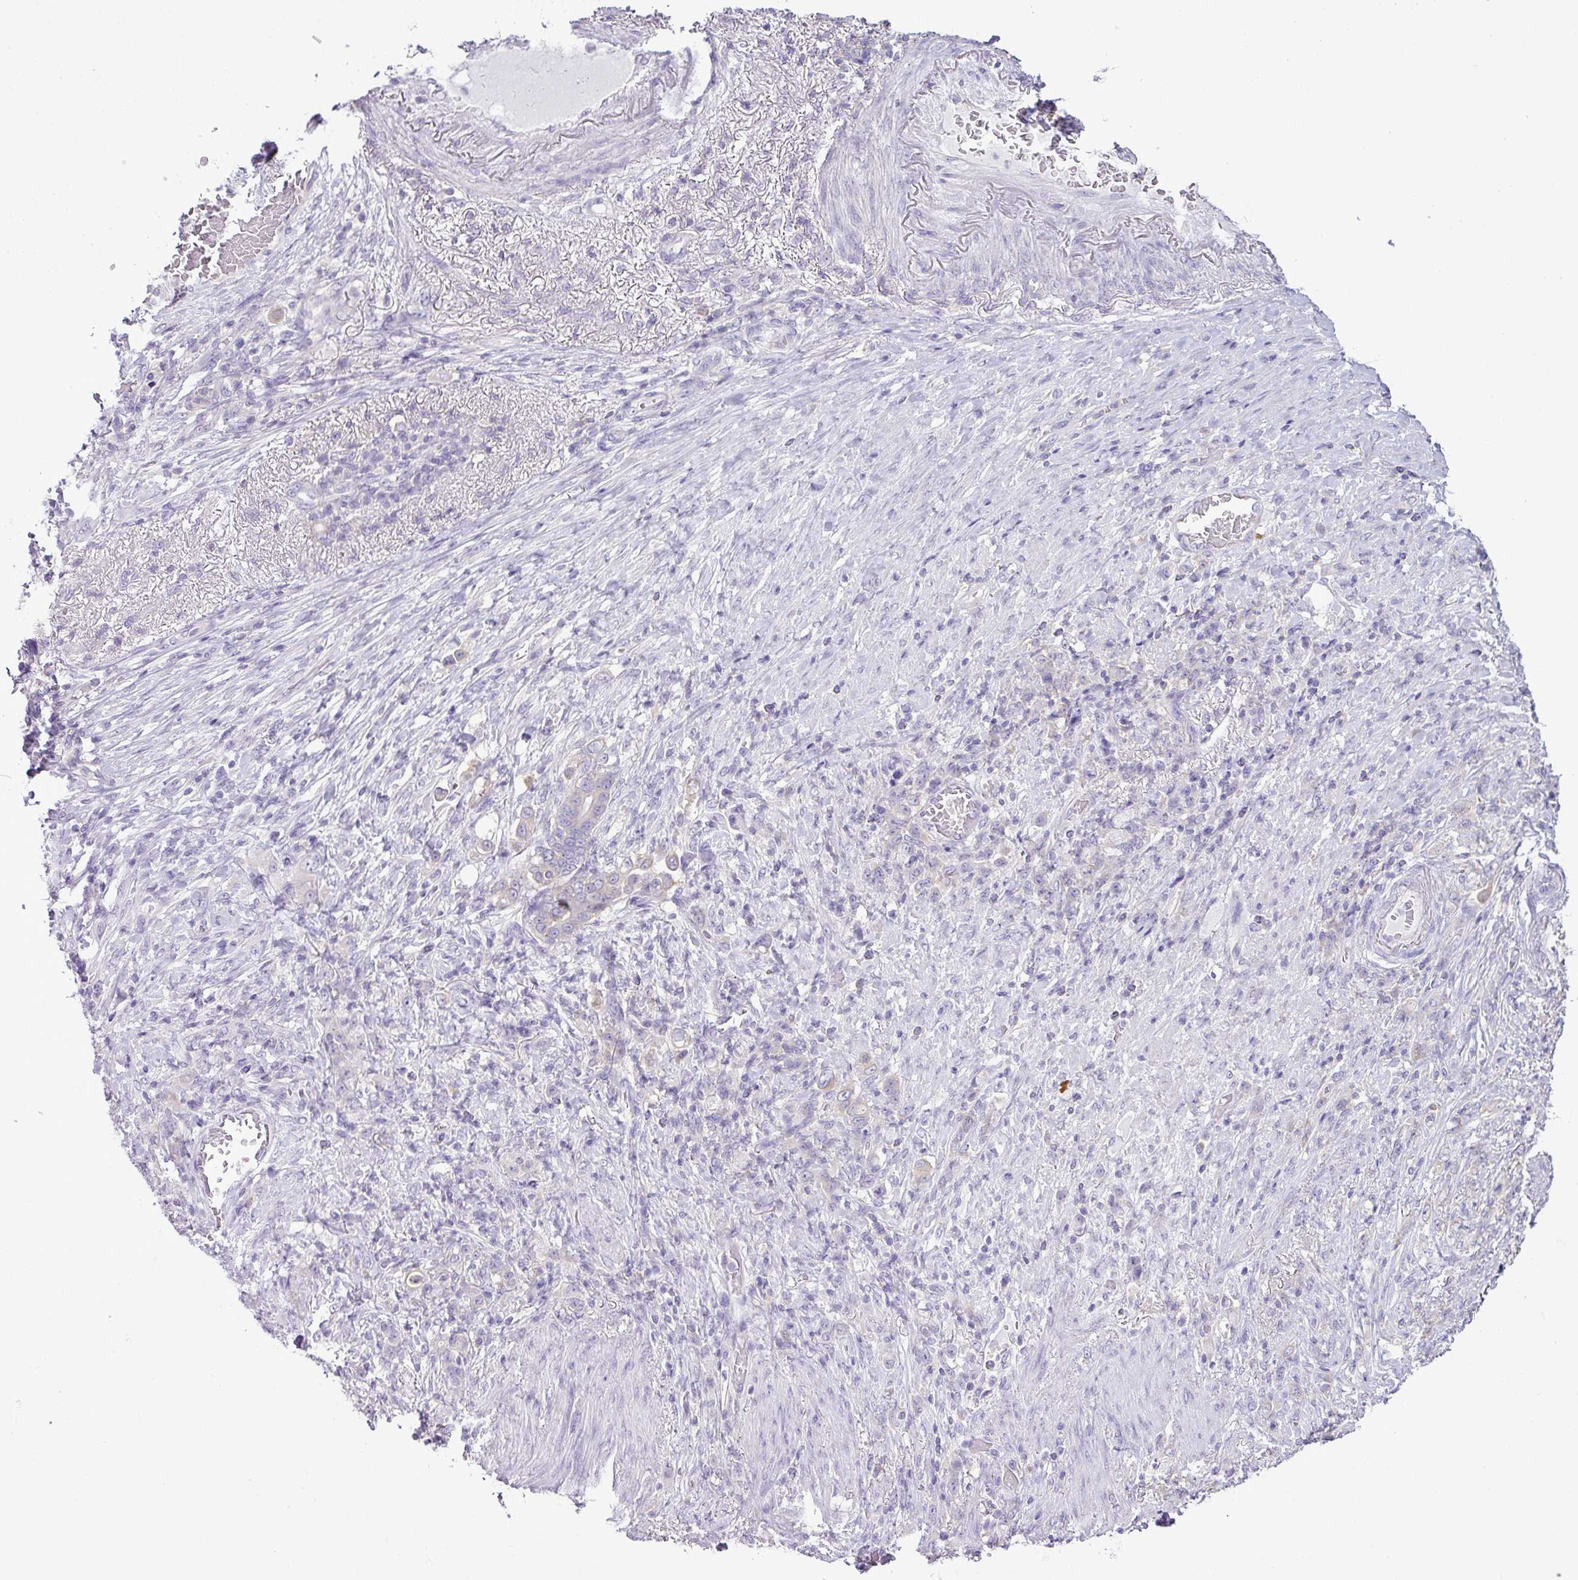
{"staining": {"intensity": "negative", "quantity": "none", "location": "none"}, "tissue": "stomach cancer", "cell_type": "Tumor cells", "image_type": "cancer", "snomed": [{"axis": "morphology", "description": "Adenocarcinoma, NOS"}, {"axis": "topography", "description": "Stomach"}], "caption": "Immunohistochemistry of human adenocarcinoma (stomach) displays no positivity in tumor cells.", "gene": "STAT5A", "patient": {"sex": "female", "age": 79}}